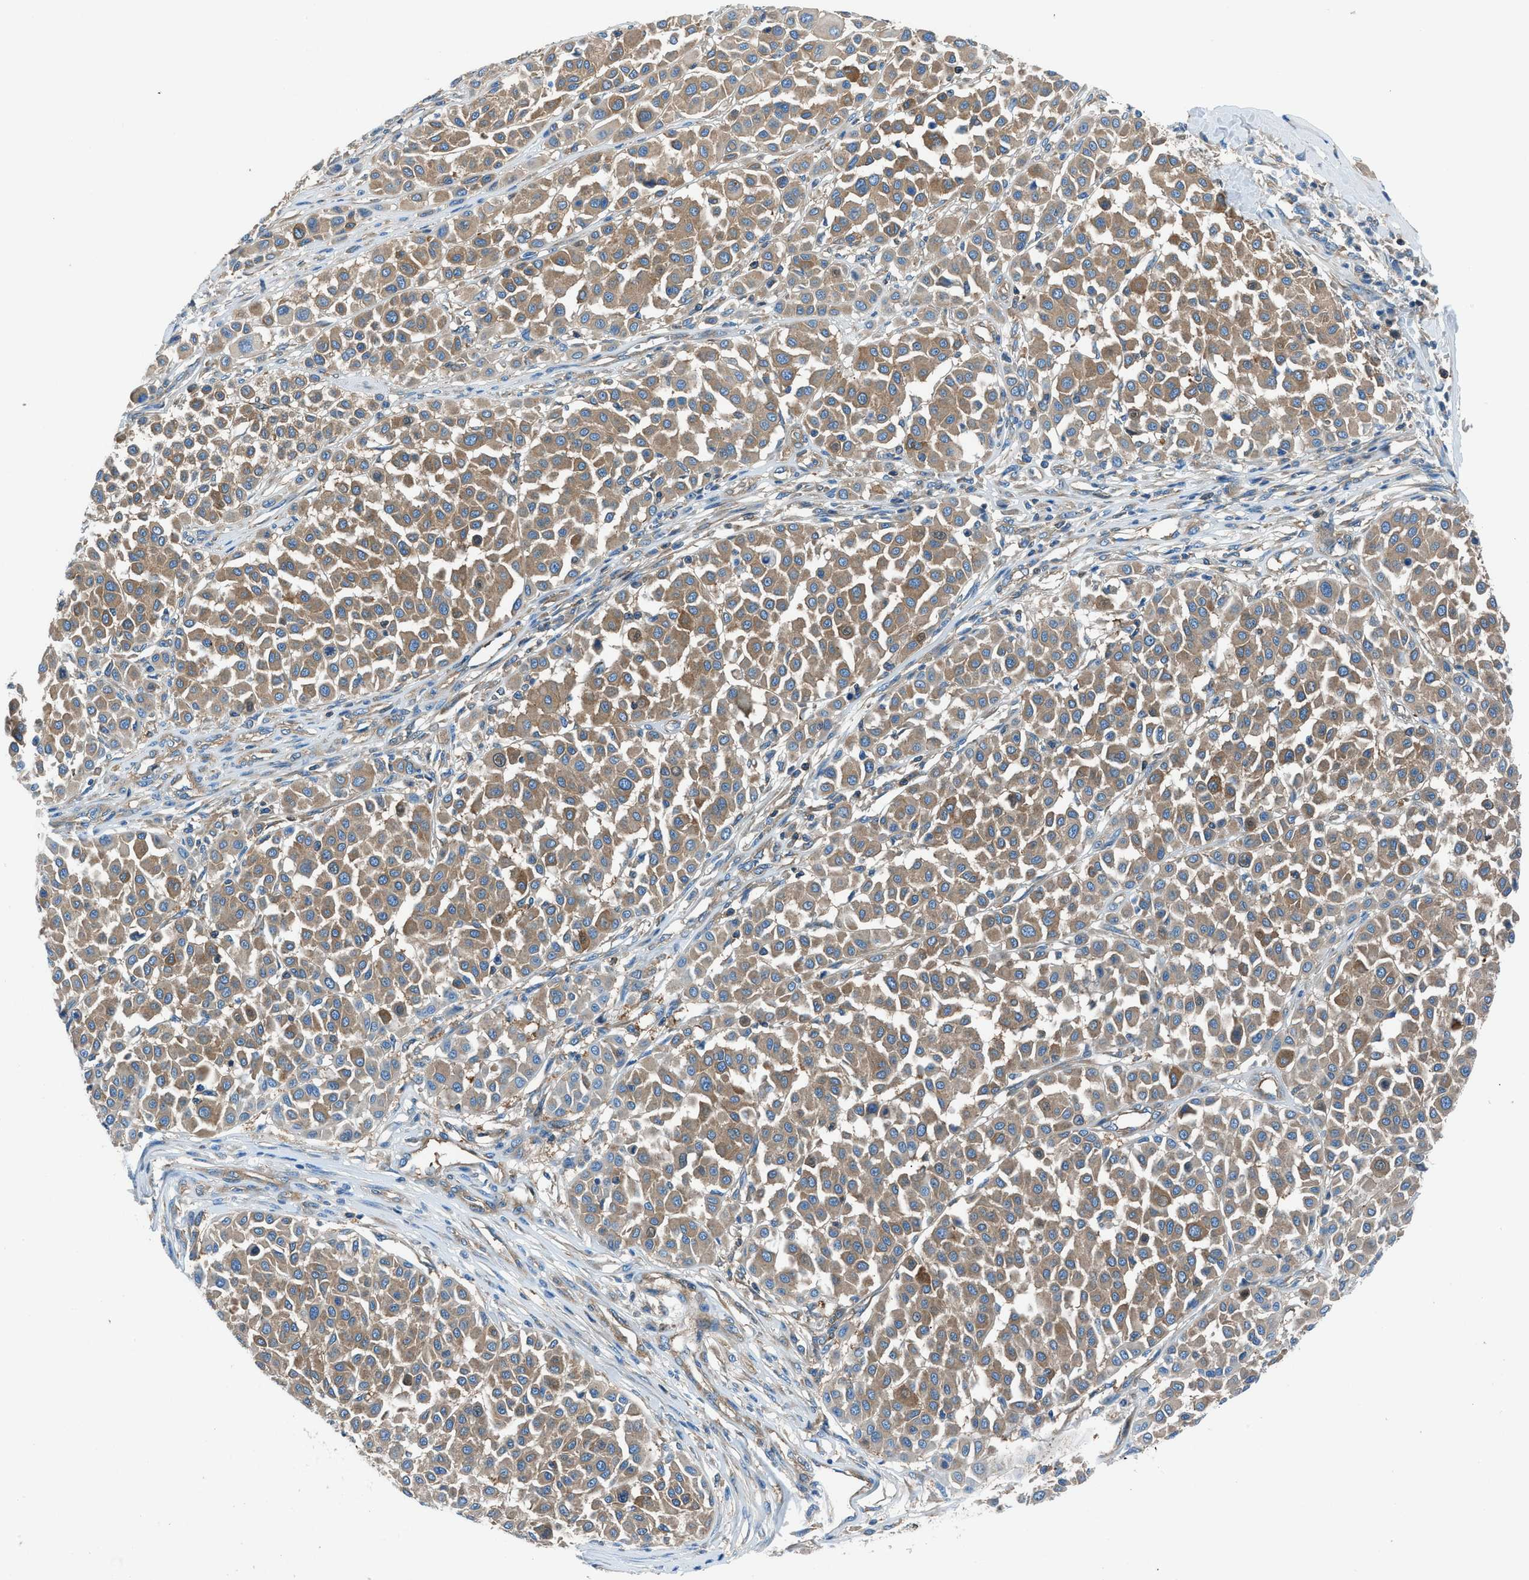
{"staining": {"intensity": "moderate", "quantity": ">75%", "location": "cytoplasmic/membranous"}, "tissue": "melanoma", "cell_type": "Tumor cells", "image_type": "cancer", "snomed": [{"axis": "morphology", "description": "Malignant melanoma, Metastatic site"}, {"axis": "topography", "description": "Soft tissue"}], "caption": "Moderate cytoplasmic/membranous positivity for a protein is appreciated in about >75% of tumor cells of malignant melanoma (metastatic site) using immunohistochemistry.", "gene": "SARS1", "patient": {"sex": "male", "age": 41}}